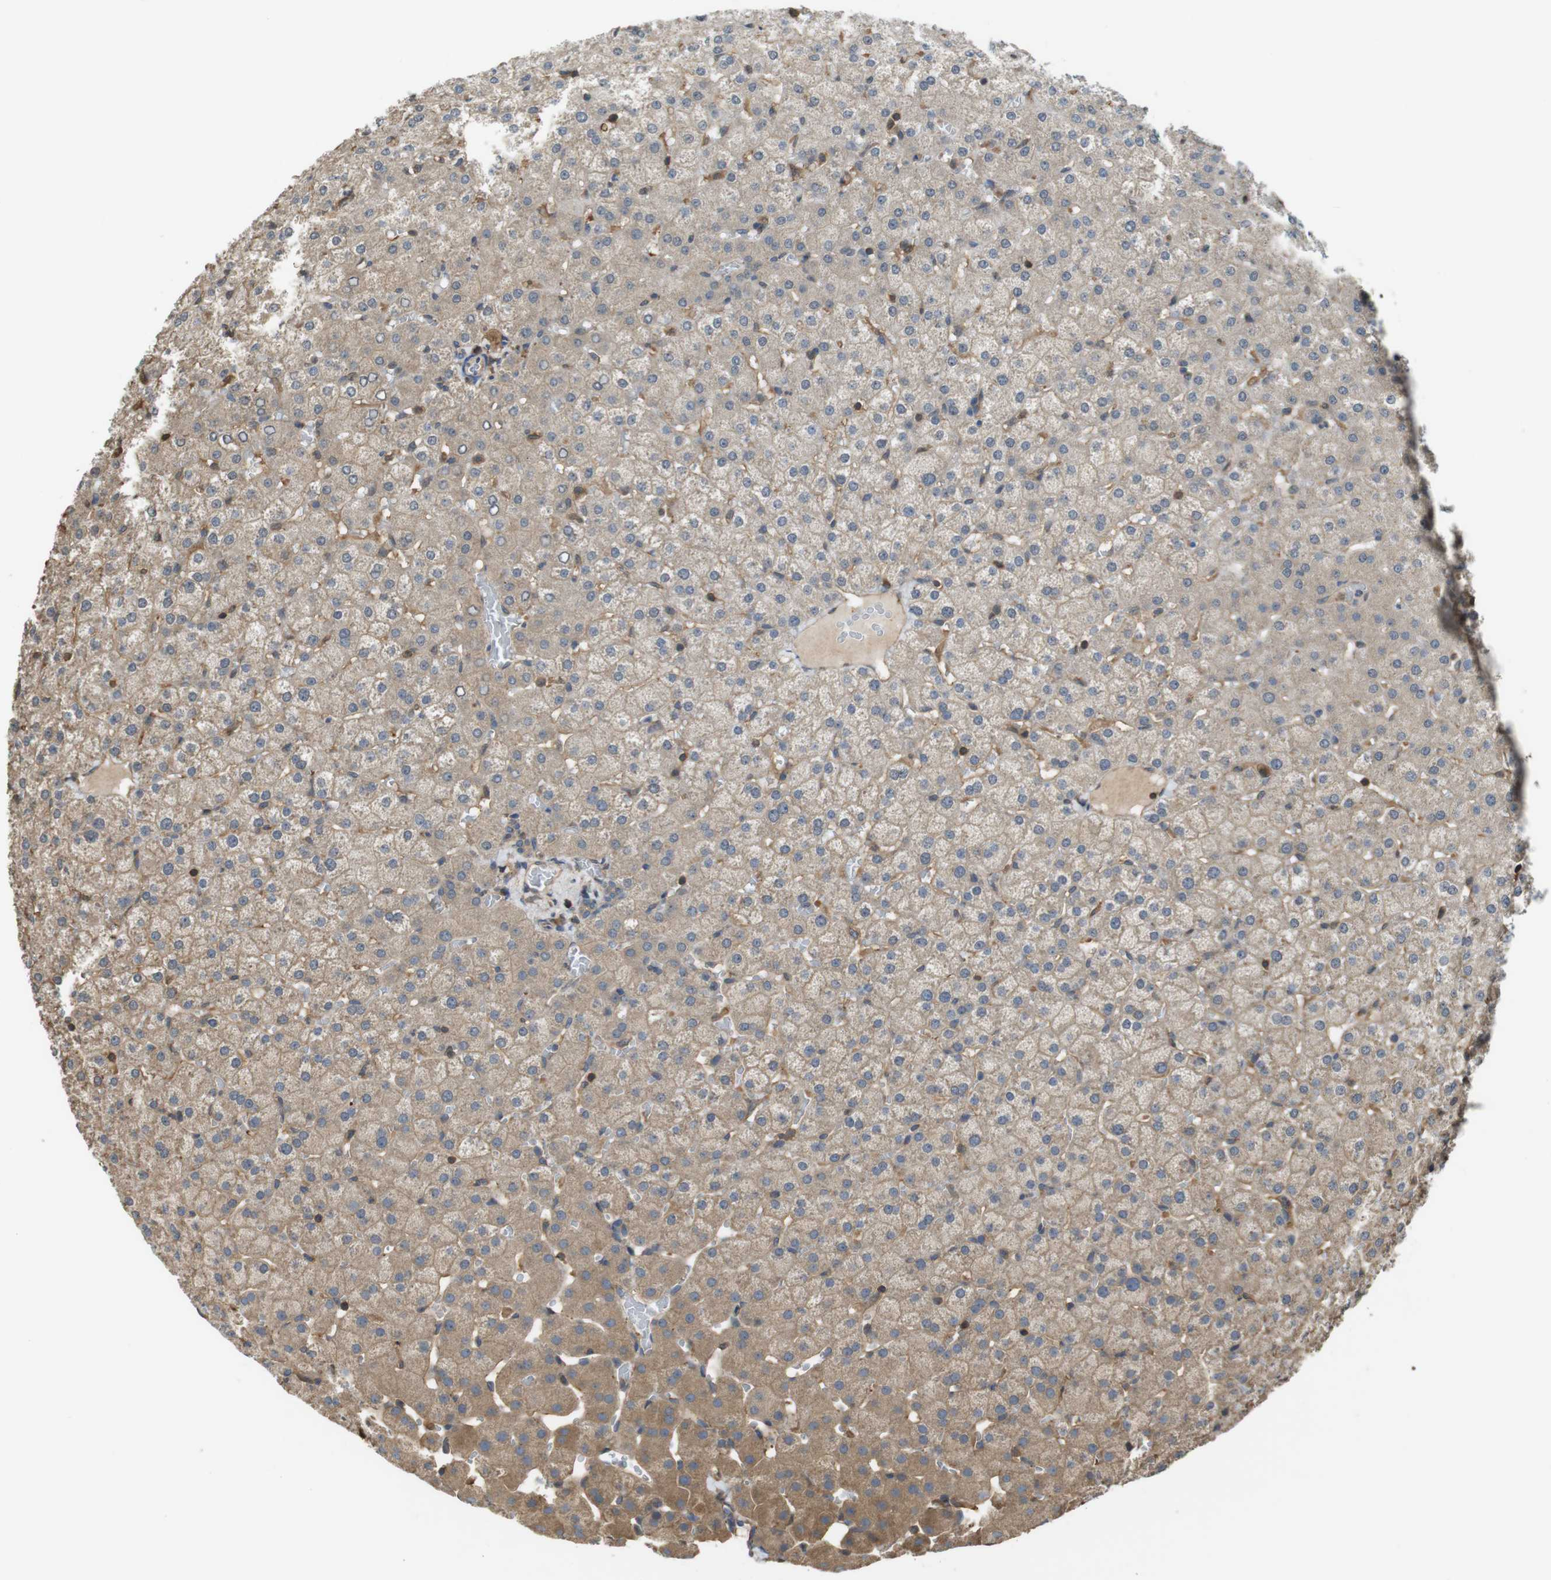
{"staining": {"intensity": "weak", "quantity": ">75%", "location": "cytoplasmic/membranous"}, "tissue": "liver", "cell_type": "Cholangiocytes", "image_type": "normal", "snomed": [{"axis": "morphology", "description": "Normal tissue, NOS"}, {"axis": "topography", "description": "Liver"}], "caption": "Liver stained with a protein marker reveals weak staining in cholangiocytes.", "gene": "ARHGDIA", "patient": {"sex": "female", "age": 32}}